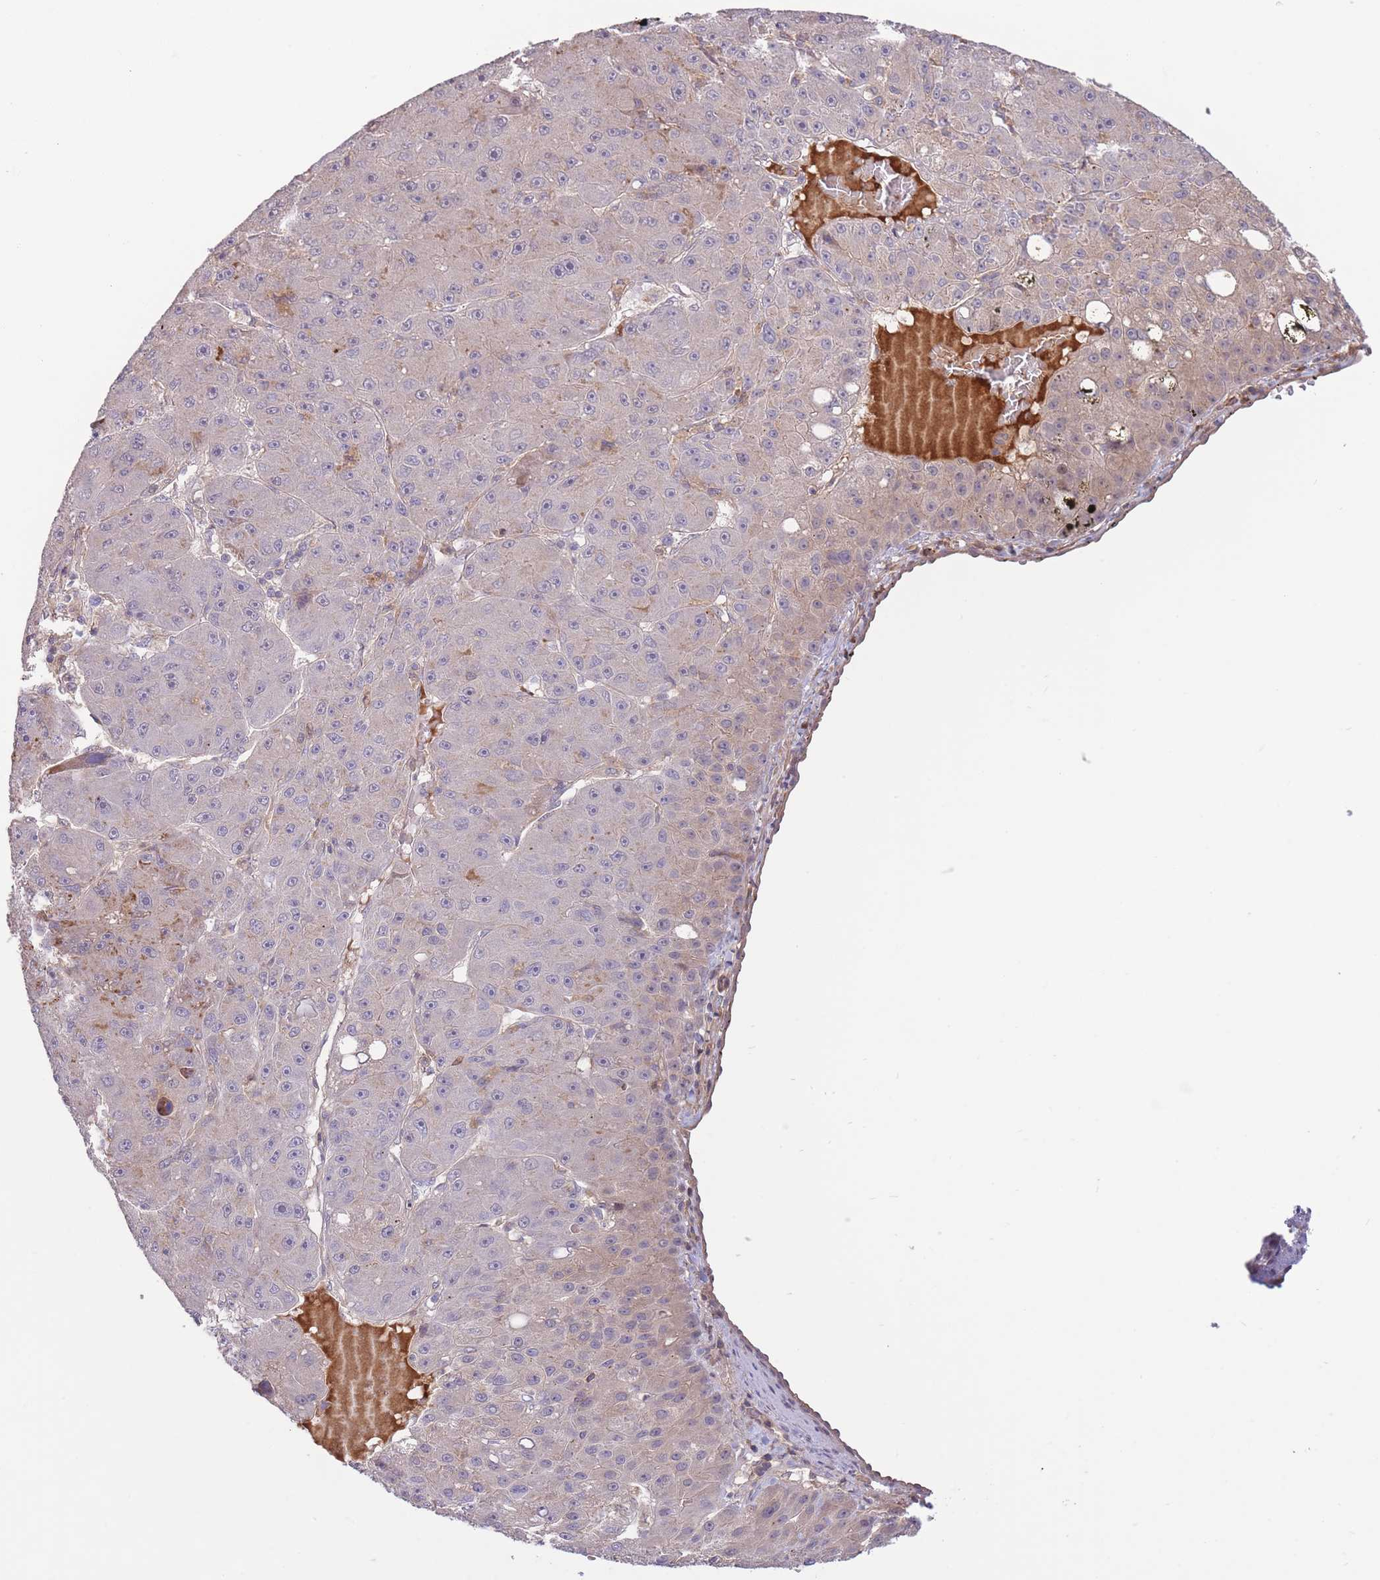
{"staining": {"intensity": "negative", "quantity": "none", "location": "none"}, "tissue": "liver cancer", "cell_type": "Tumor cells", "image_type": "cancer", "snomed": [{"axis": "morphology", "description": "Carcinoma, Hepatocellular, NOS"}, {"axis": "topography", "description": "Liver"}], "caption": "DAB (3,3'-diaminobenzidine) immunohistochemical staining of hepatocellular carcinoma (liver) shows no significant positivity in tumor cells.", "gene": "ZNF304", "patient": {"sex": "male", "age": 67}}